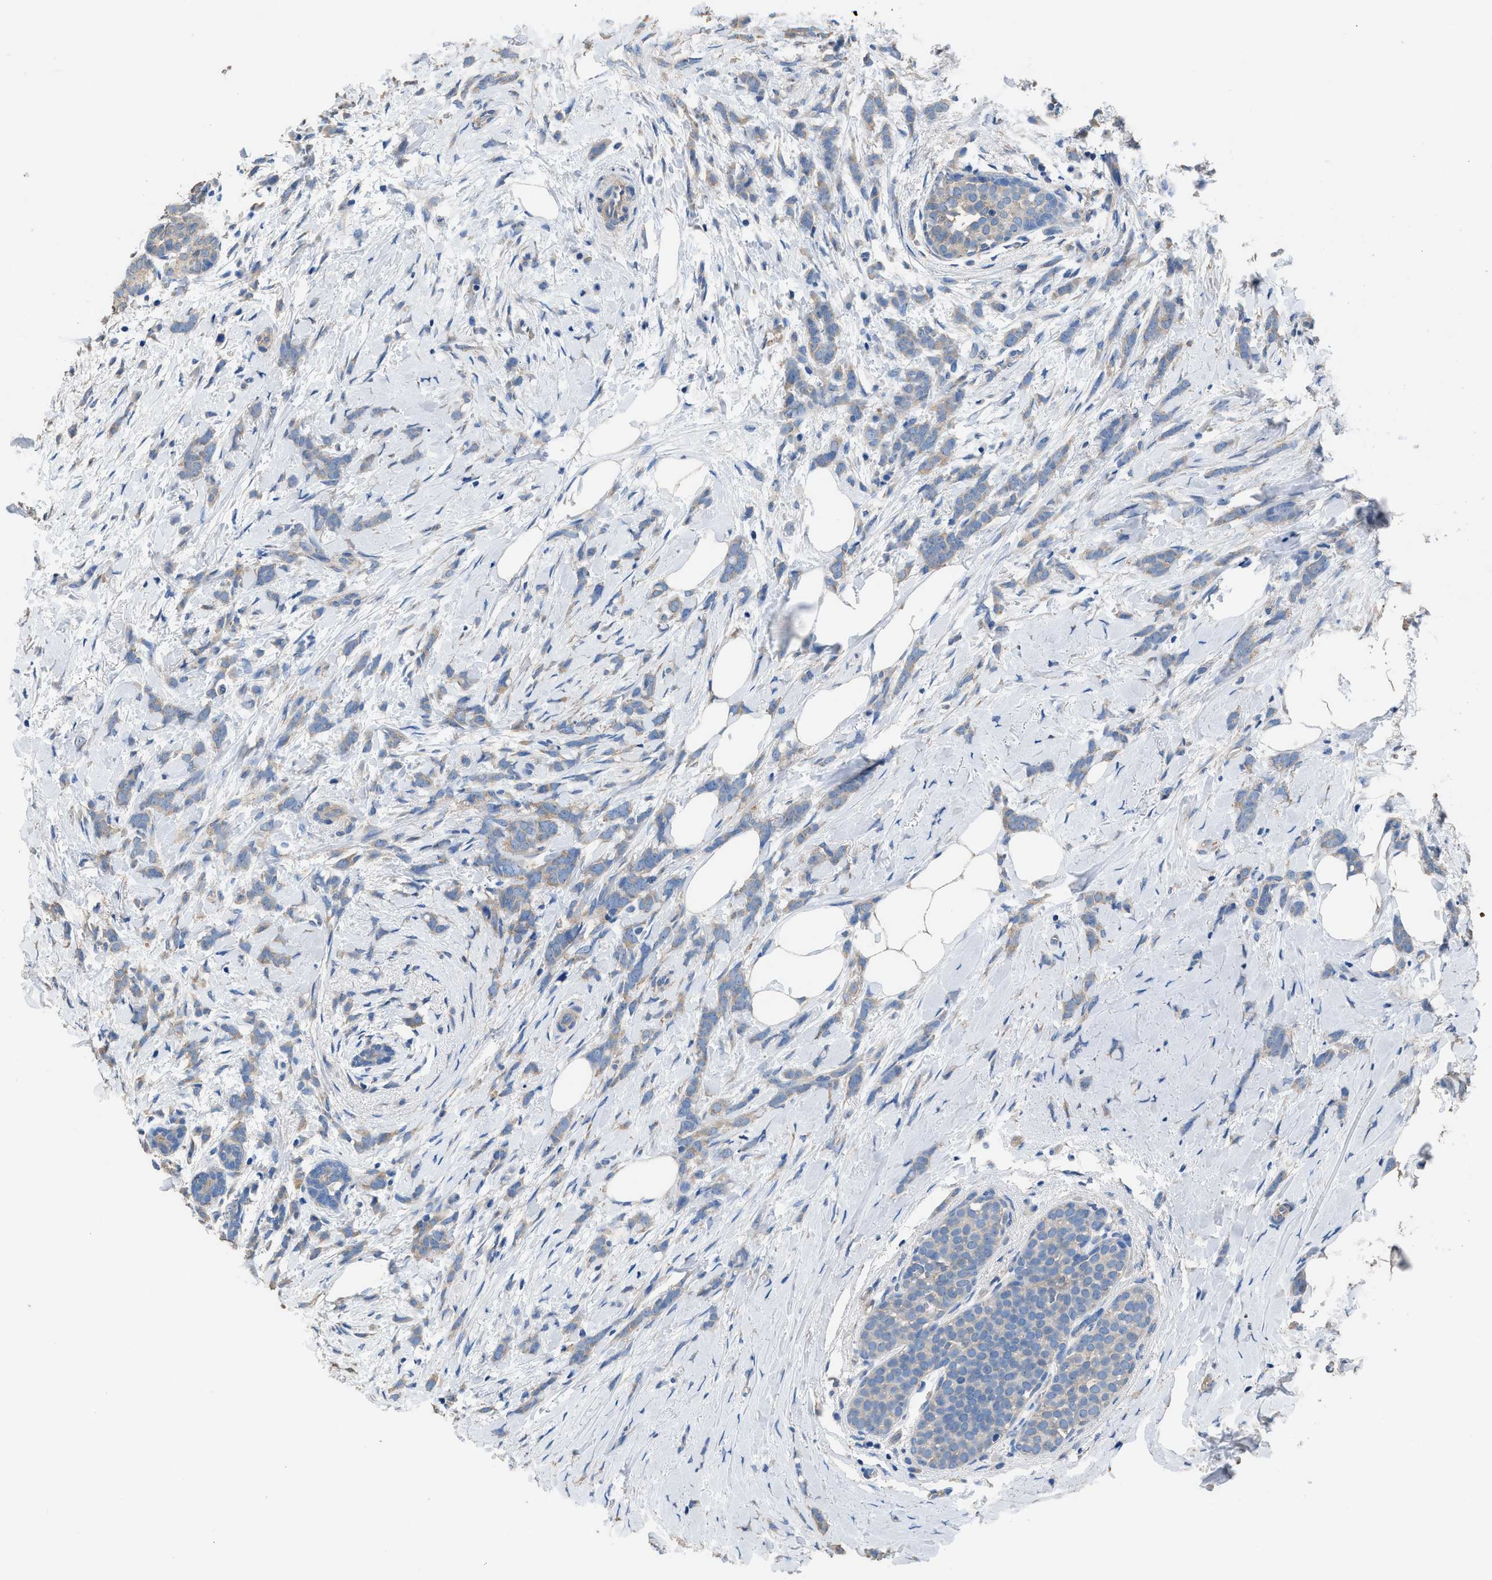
{"staining": {"intensity": "weak", "quantity": "25%-75%", "location": "cytoplasmic/membranous"}, "tissue": "breast cancer", "cell_type": "Tumor cells", "image_type": "cancer", "snomed": [{"axis": "morphology", "description": "Lobular carcinoma, in situ"}, {"axis": "morphology", "description": "Lobular carcinoma"}, {"axis": "topography", "description": "Breast"}], "caption": "Tumor cells show low levels of weak cytoplasmic/membranous positivity in approximately 25%-75% of cells in breast lobular carcinoma. (Brightfield microscopy of DAB IHC at high magnification).", "gene": "ITSN1", "patient": {"sex": "female", "age": 41}}